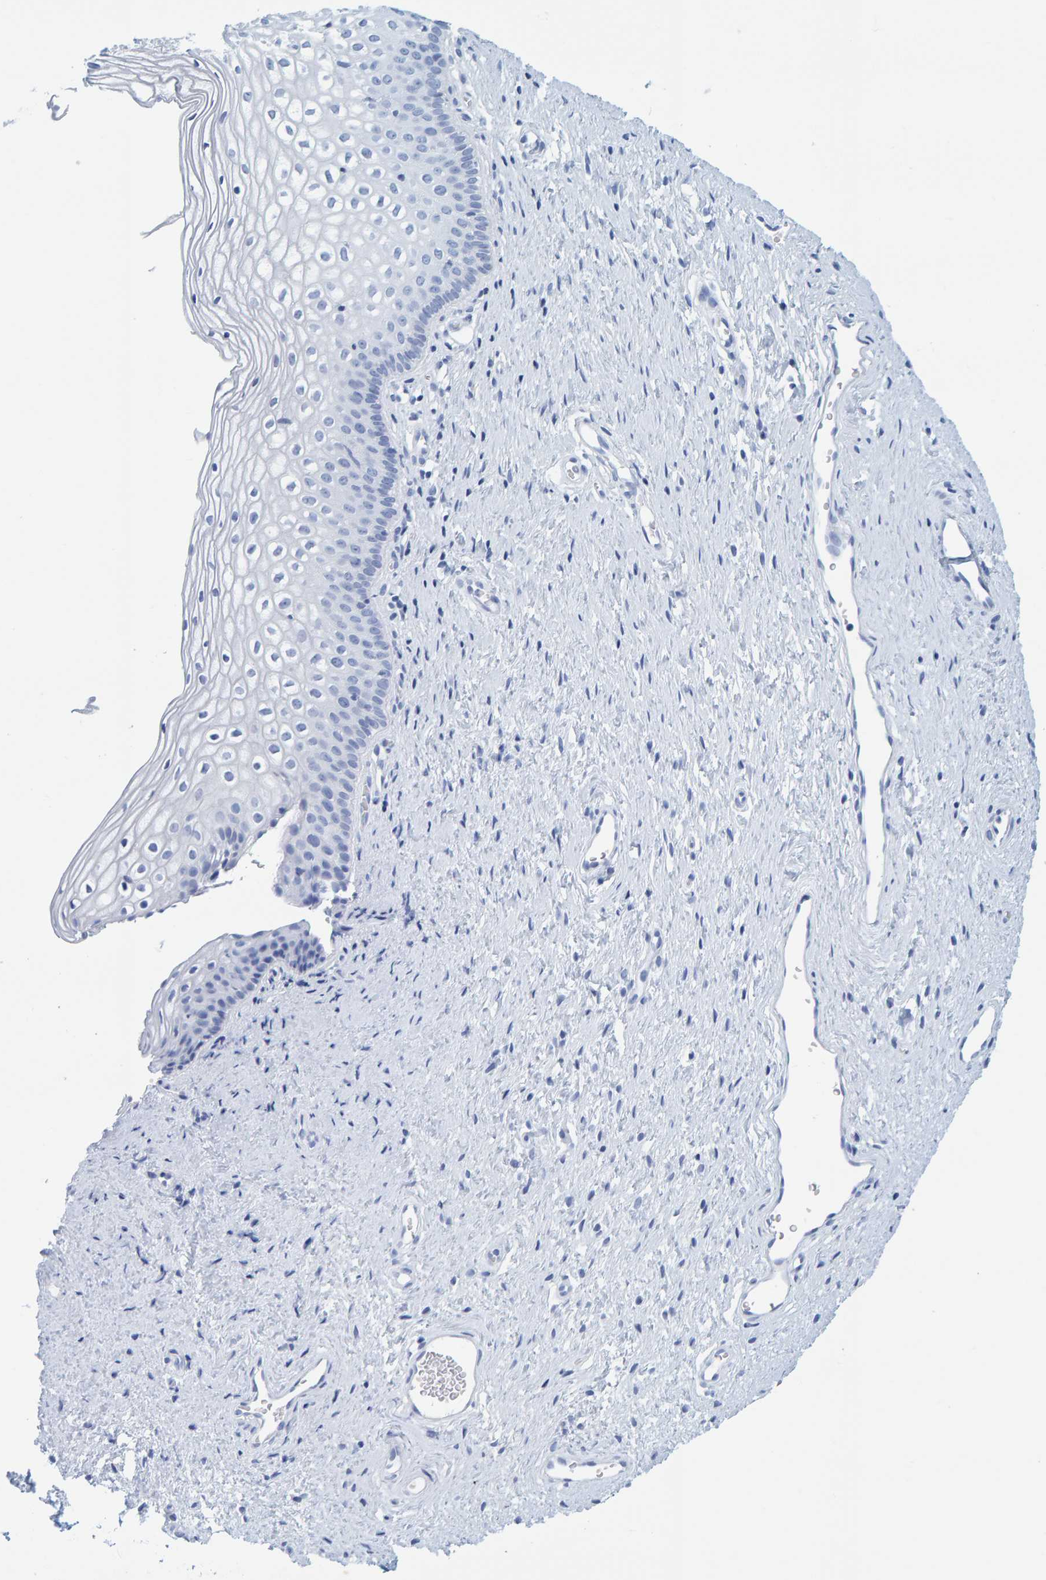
{"staining": {"intensity": "negative", "quantity": "none", "location": "none"}, "tissue": "cervix", "cell_type": "Glandular cells", "image_type": "normal", "snomed": [{"axis": "morphology", "description": "Normal tissue, NOS"}, {"axis": "topography", "description": "Cervix"}], "caption": "Image shows no significant protein staining in glandular cells of normal cervix.", "gene": "SFTPC", "patient": {"sex": "female", "age": 27}}